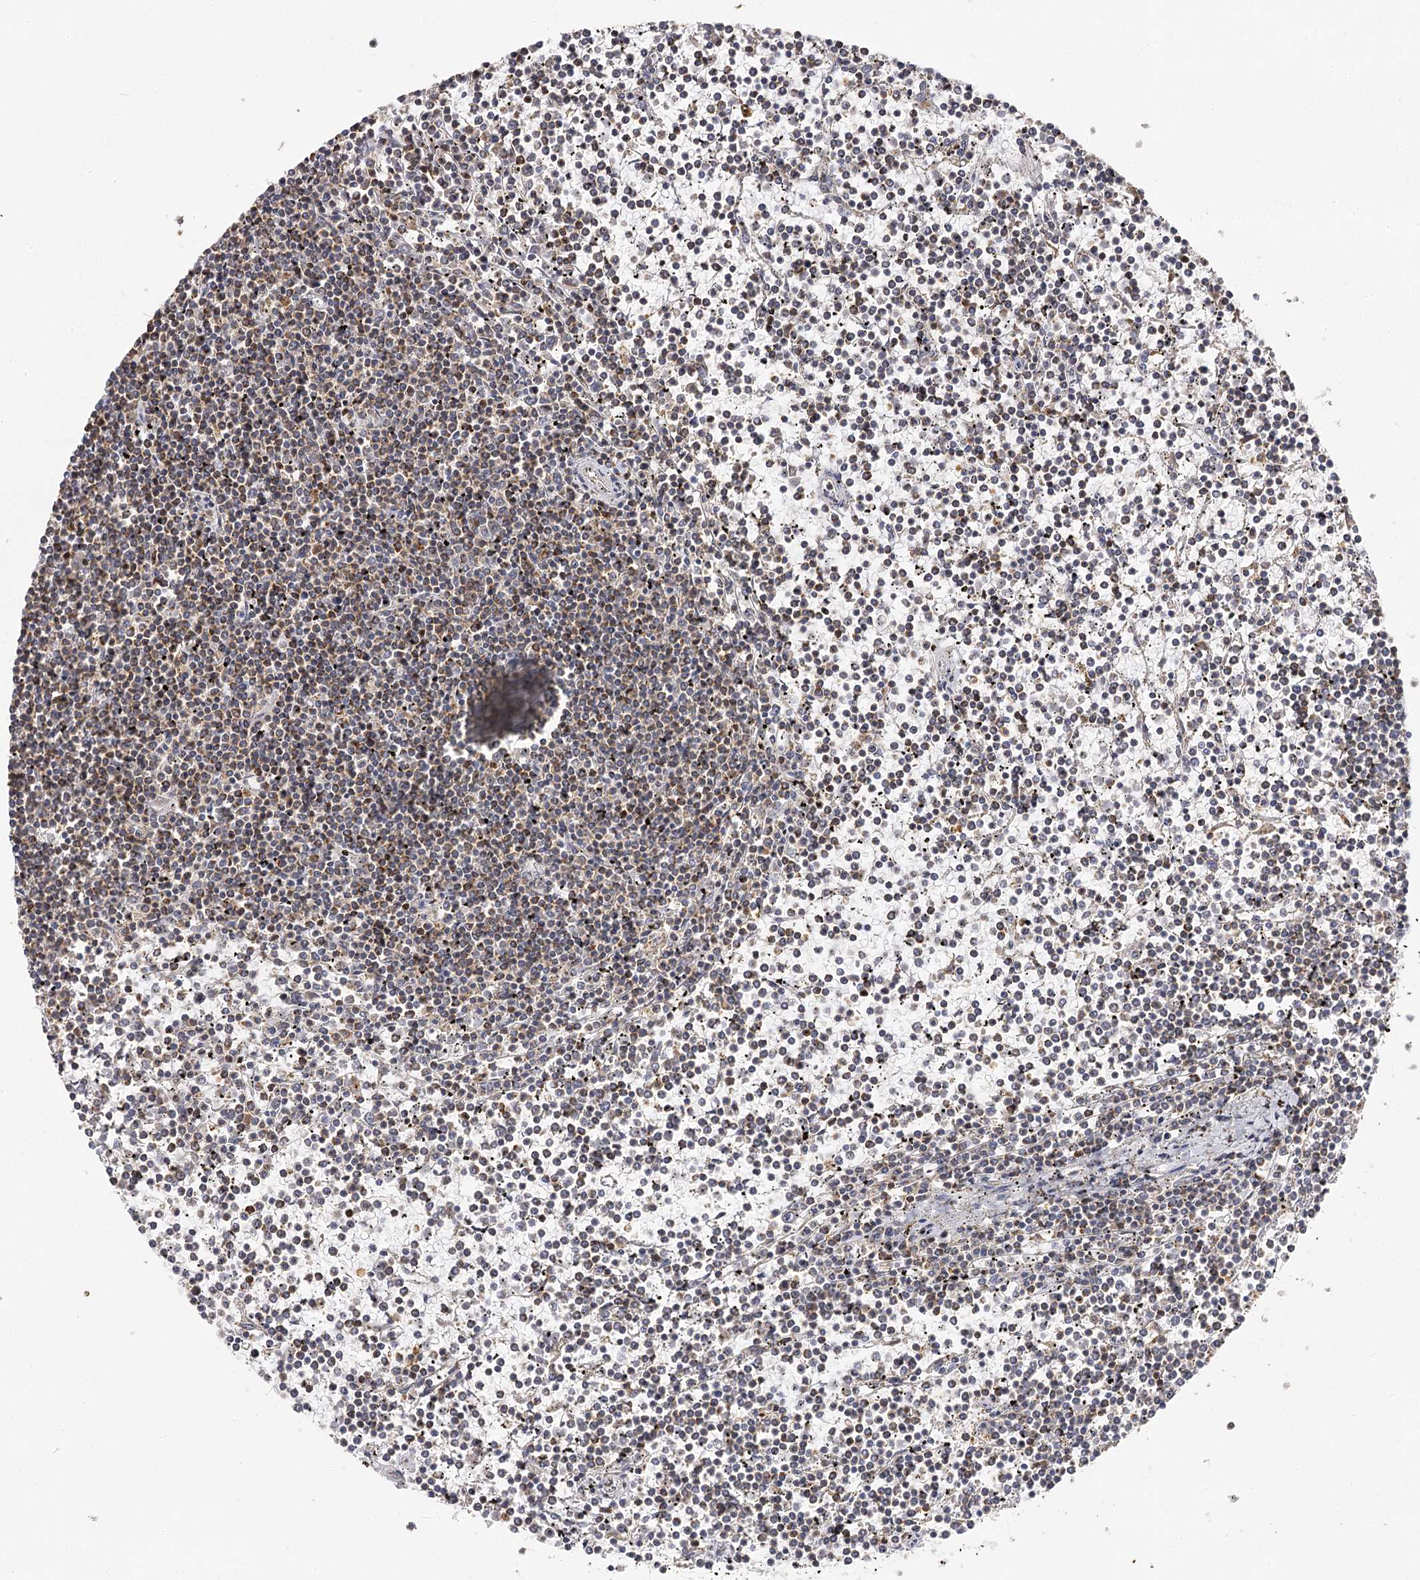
{"staining": {"intensity": "negative", "quantity": "none", "location": "none"}, "tissue": "lymphoma", "cell_type": "Tumor cells", "image_type": "cancer", "snomed": [{"axis": "morphology", "description": "Malignant lymphoma, non-Hodgkin's type, Low grade"}, {"axis": "topography", "description": "Spleen"}], "caption": "Immunohistochemical staining of human low-grade malignant lymphoma, non-Hodgkin's type shows no significant staining in tumor cells.", "gene": "SEC24B", "patient": {"sex": "female", "age": 19}}